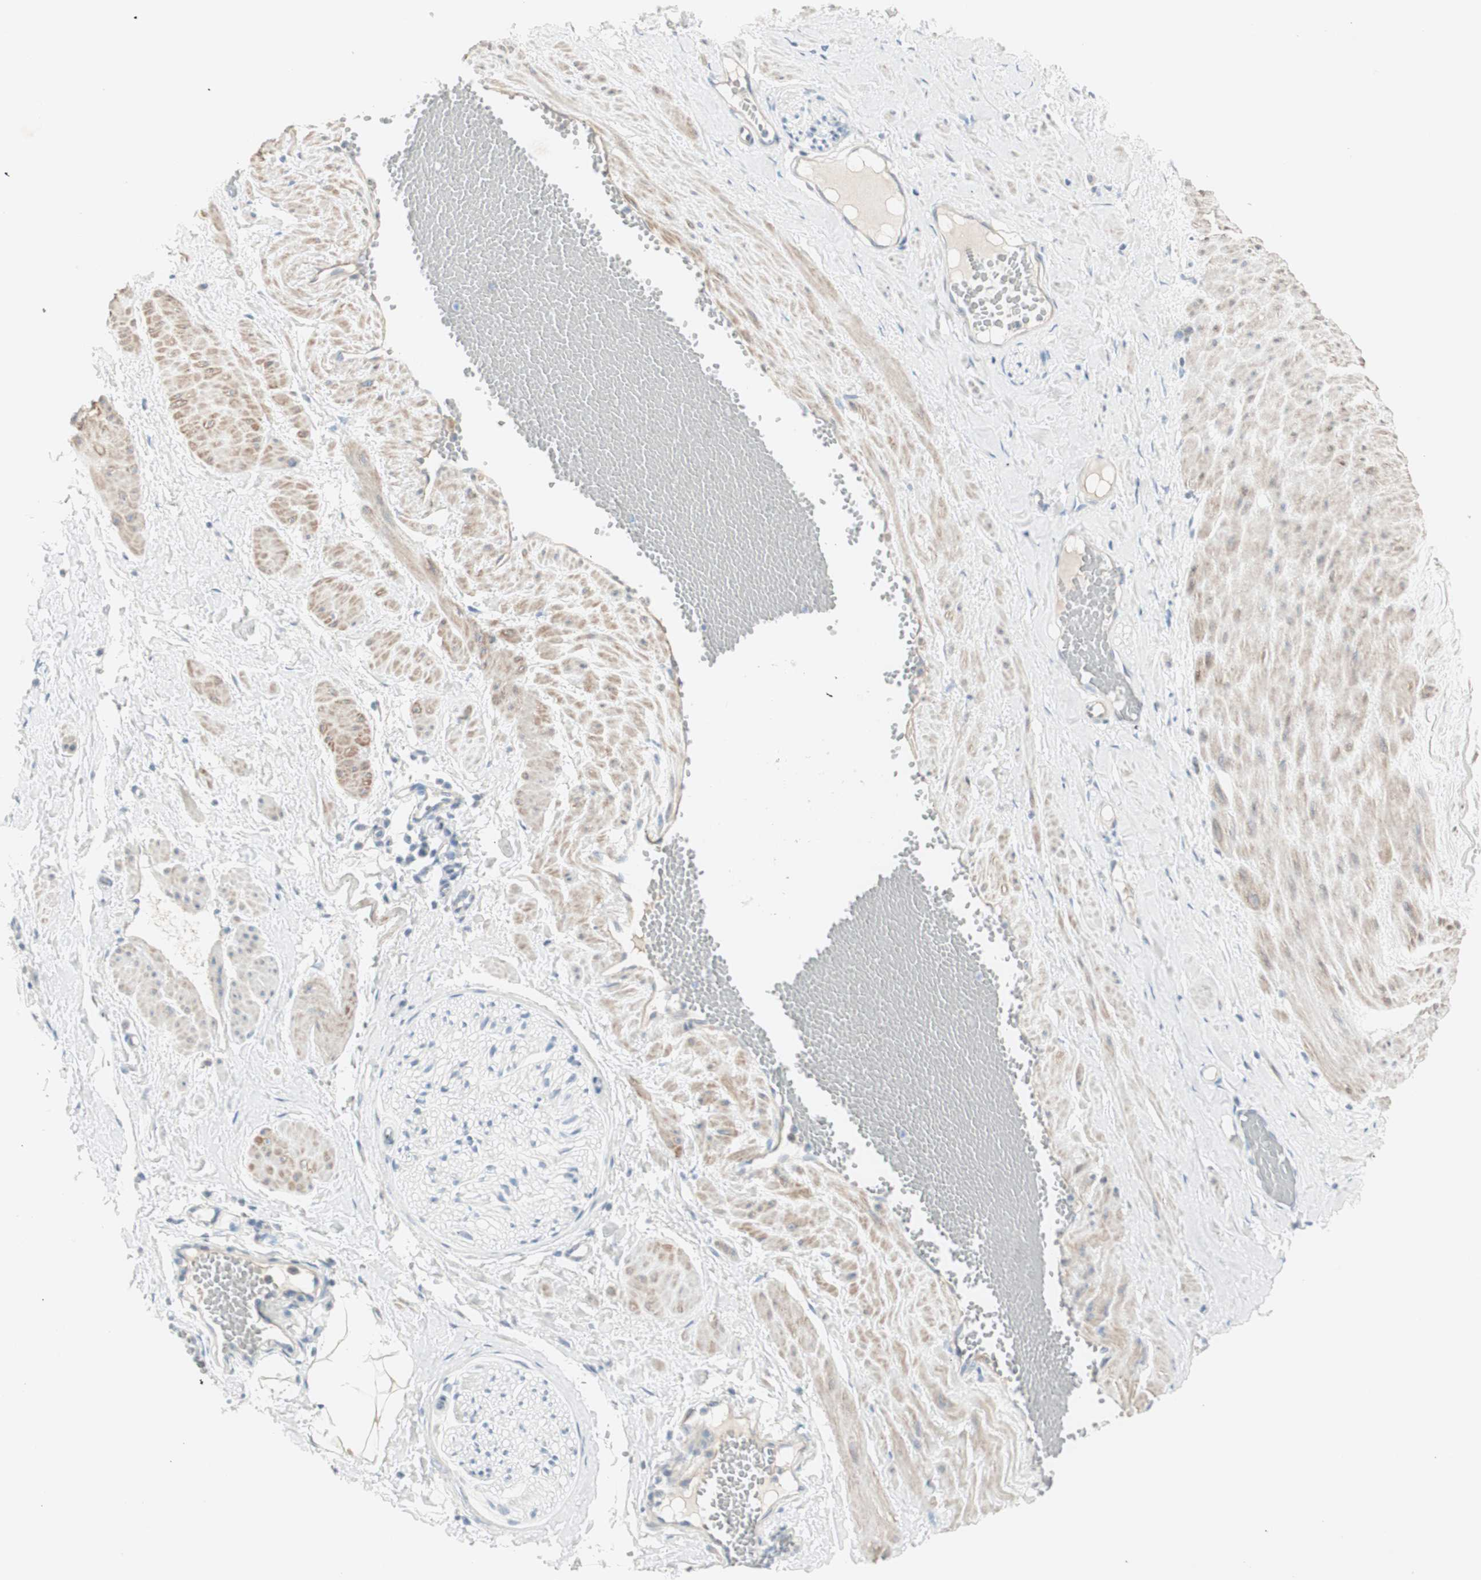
{"staining": {"intensity": "negative", "quantity": "none", "location": "none"}, "tissue": "adipose tissue", "cell_type": "Adipocytes", "image_type": "normal", "snomed": [{"axis": "morphology", "description": "Normal tissue, NOS"}, {"axis": "topography", "description": "Soft tissue"}, {"axis": "topography", "description": "Vascular tissue"}], "caption": "IHC photomicrograph of benign adipose tissue: adipose tissue stained with DAB reveals no significant protein positivity in adipocytes.", "gene": "CDHR5", "patient": {"sex": "female", "age": 35}}